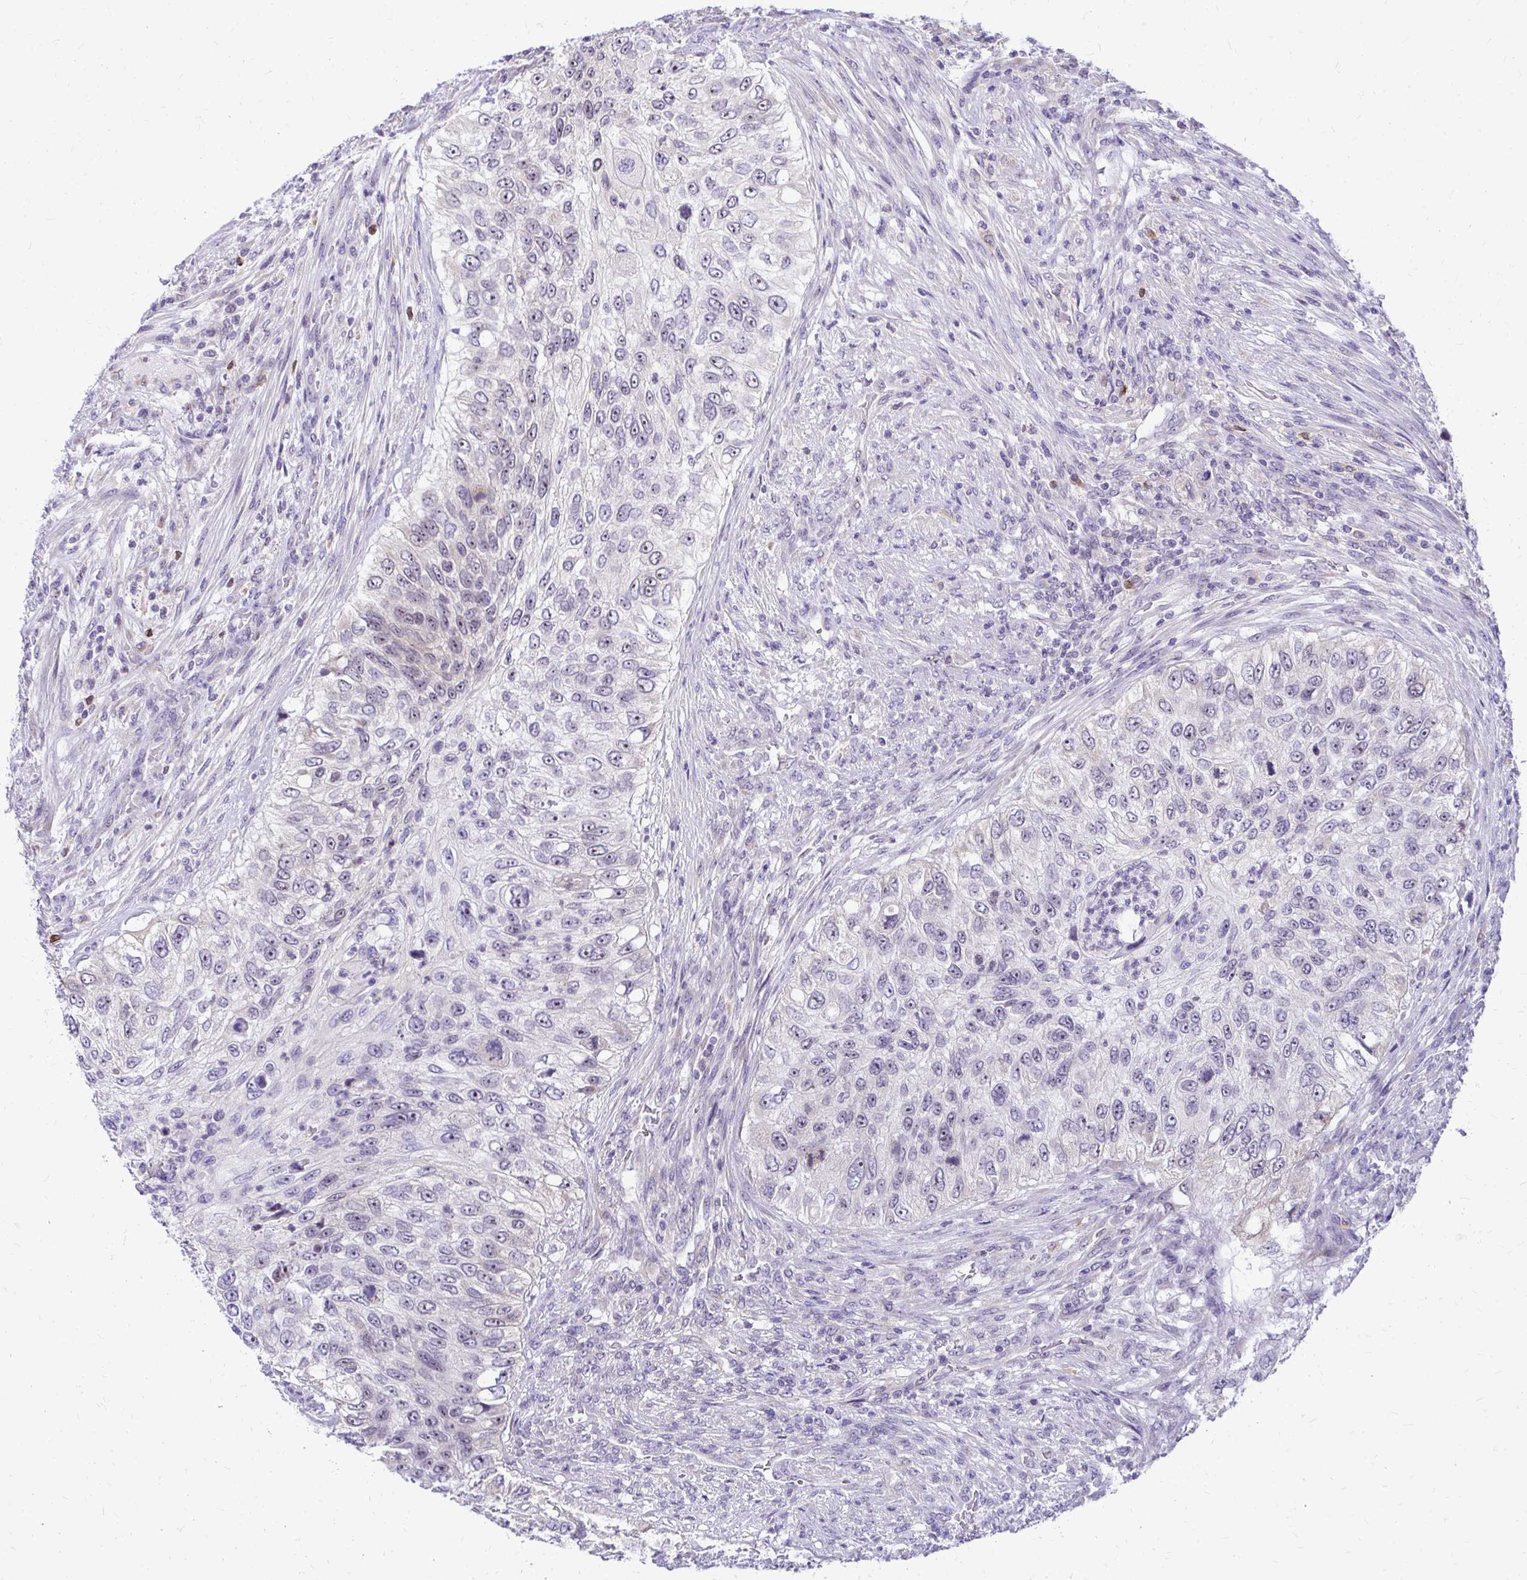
{"staining": {"intensity": "negative", "quantity": "none", "location": "none"}, "tissue": "urothelial cancer", "cell_type": "Tumor cells", "image_type": "cancer", "snomed": [{"axis": "morphology", "description": "Urothelial carcinoma, High grade"}, {"axis": "topography", "description": "Urinary bladder"}], "caption": "Immunohistochemical staining of human urothelial carcinoma (high-grade) shows no significant positivity in tumor cells.", "gene": "NIFK", "patient": {"sex": "female", "age": 60}}